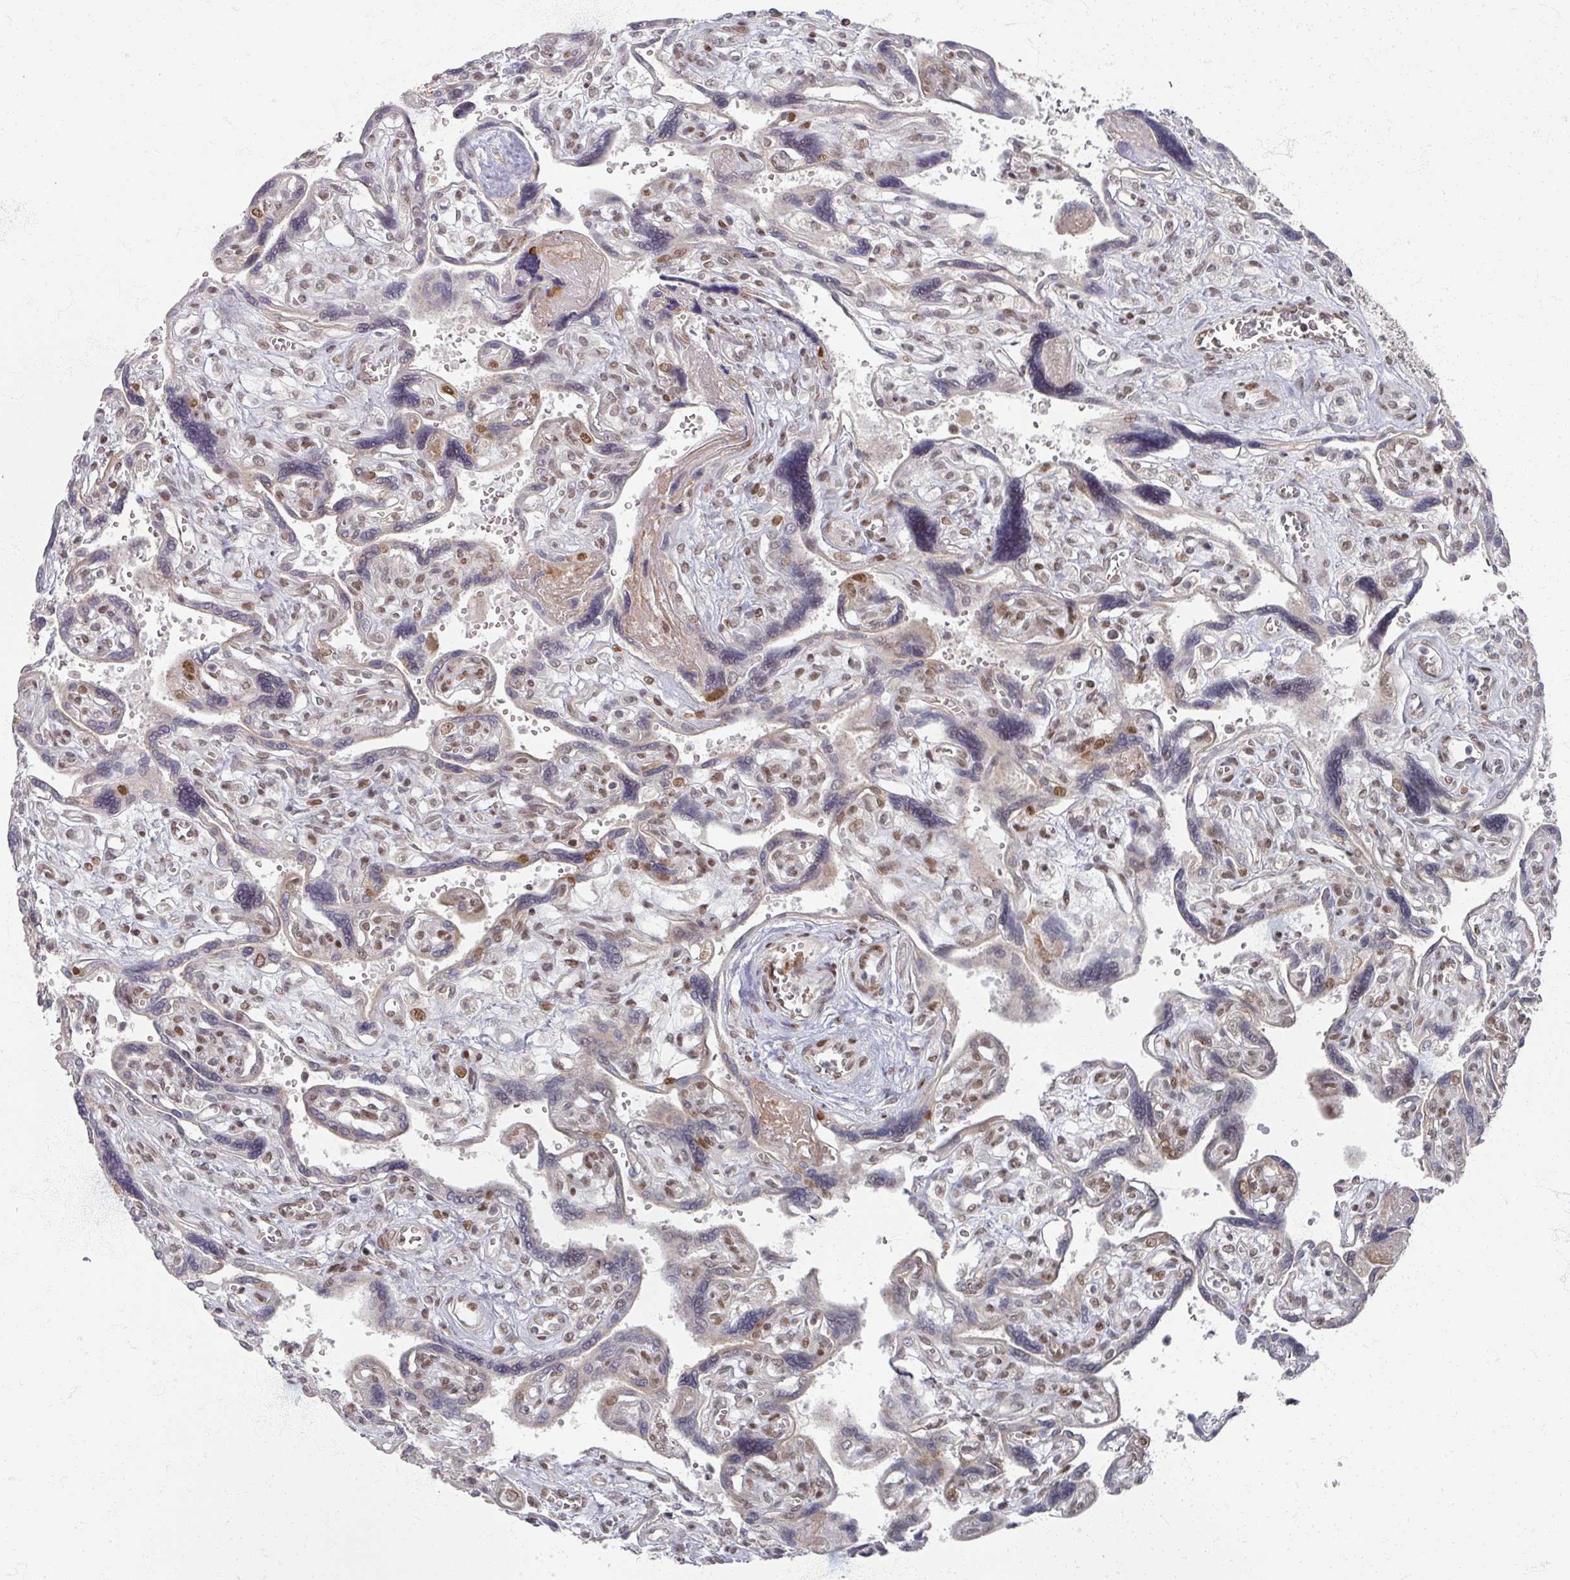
{"staining": {"intensity": "moderate", "quantity": "25%-75%", "location": "nuclear"}, "tissue": "placenta", "cell_type": "Trophoblastic cells", "image_type": "normal", "snomed": [{"axis": "morphology", "description": "Normal tissue, NOS"}, {"axis": "topography", "description": "Placenta"}], "caption": "IHC image of unremarkable human placenta stained for a protein (brown), which reveals medium levels of moderate nuclear expression in approximately 25%-75% of trophoblastic cells.", "gene": "PSKH1", "patient": {"sex": "female", "age": 39}}